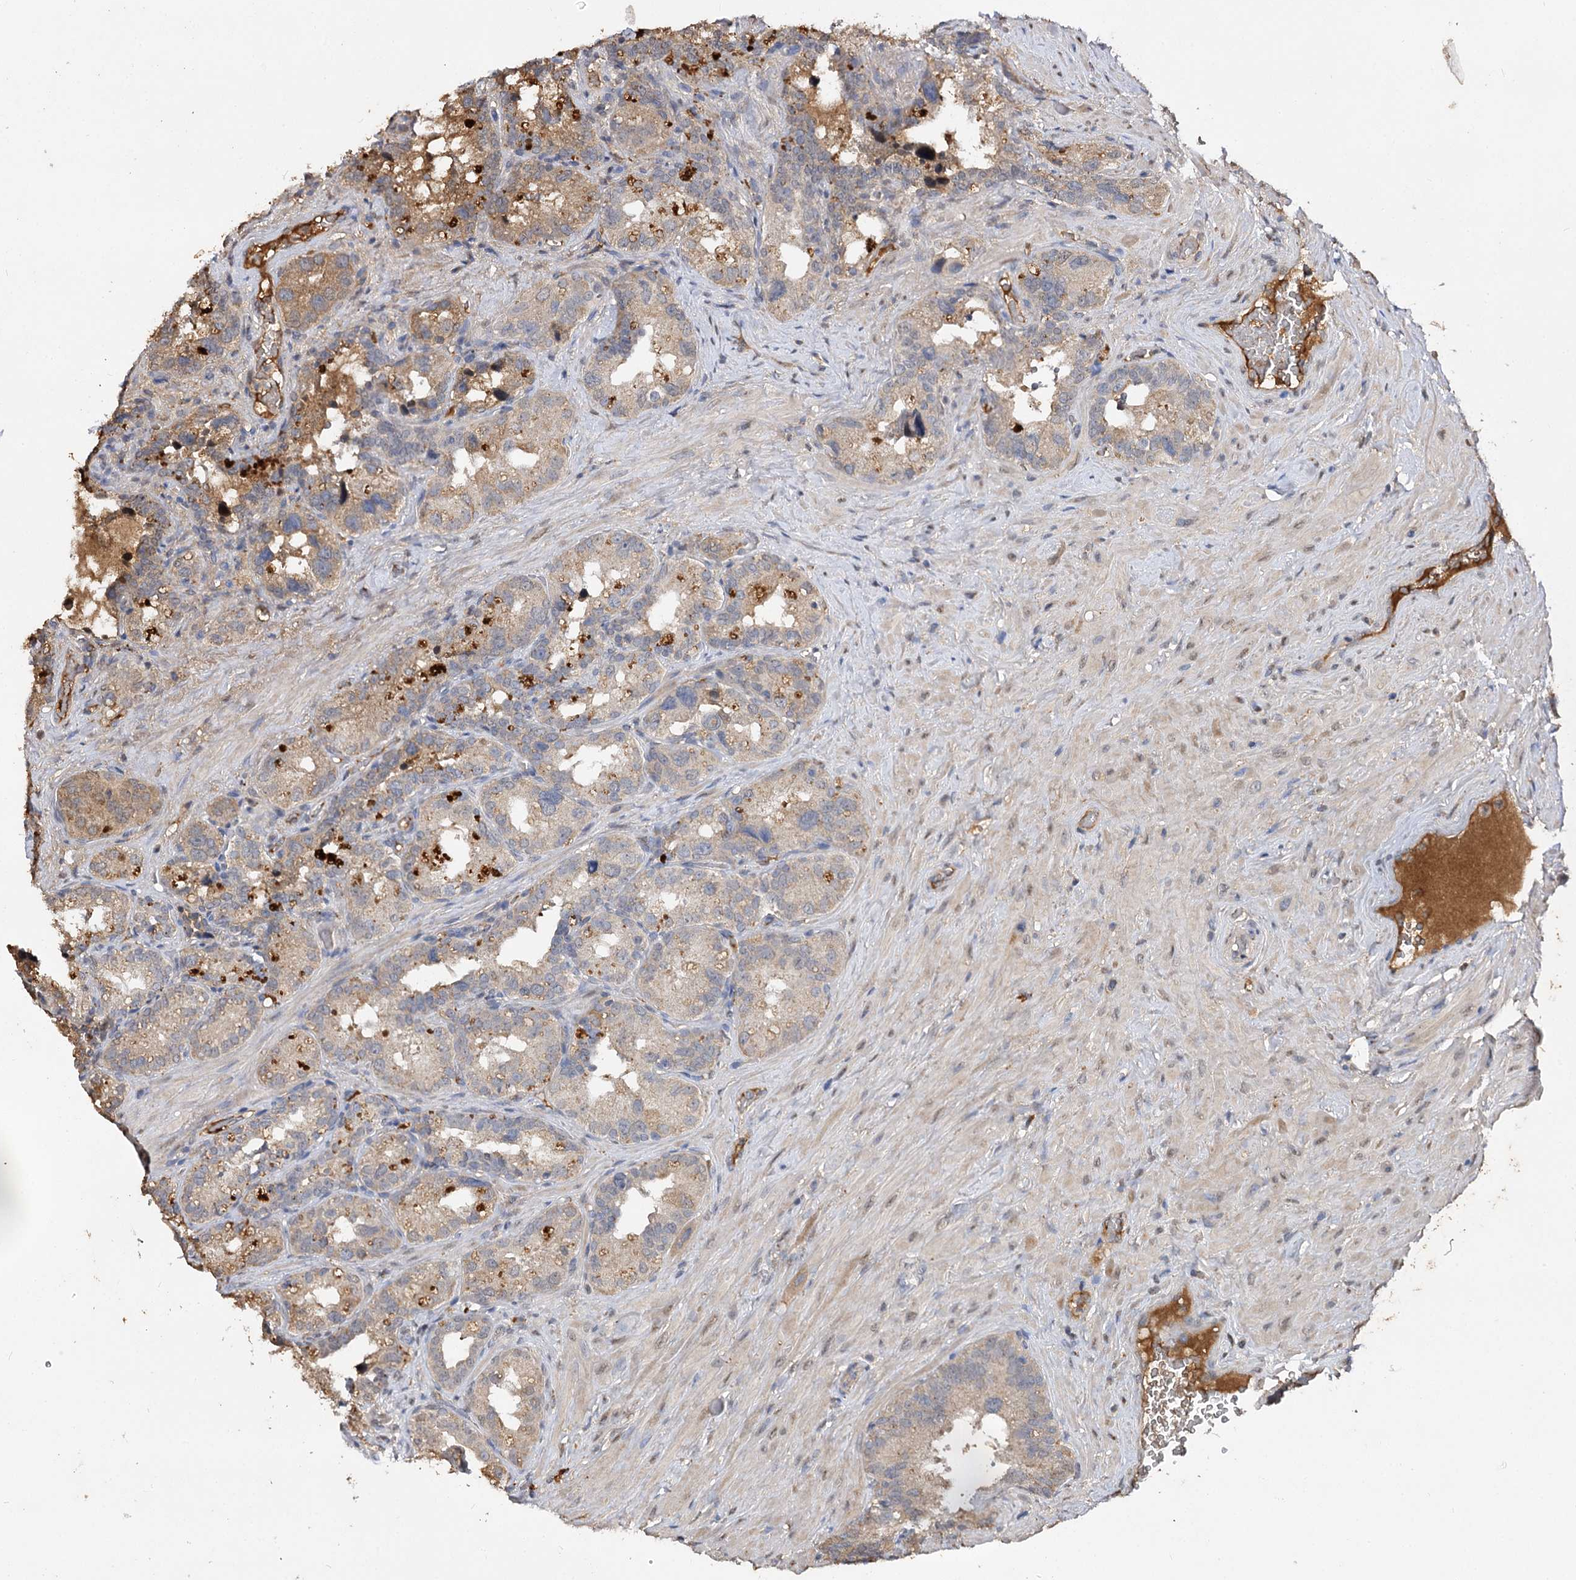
{"staining": {"intensity": "moderate", "quantity": "<25%", "location": "cytoplasmic/membranous"}, "tissue": "seminal vesicle", "cell_type": "Glandular cells", "image_type": "normal", "snomed": [{"axis": "morphology", "description": "Normal tissue, NOS"}, {"axis": "topography", "description": "Seminal veicle"}, {"axis": "topography", "description": "Peripheral nerve tissue"}], "caption": "Protein positivity by IHC reveals moderate cytoplasmic/membranous staining in approximately <25% of glandular cells in normal seminal vesicle. Using DAB (brown) and hematoxylin (blue) stains, captured at high magnification using brightfield microscopy.", "gene": "ARL13A", "patient": {"sex": "male", "age": 67}}